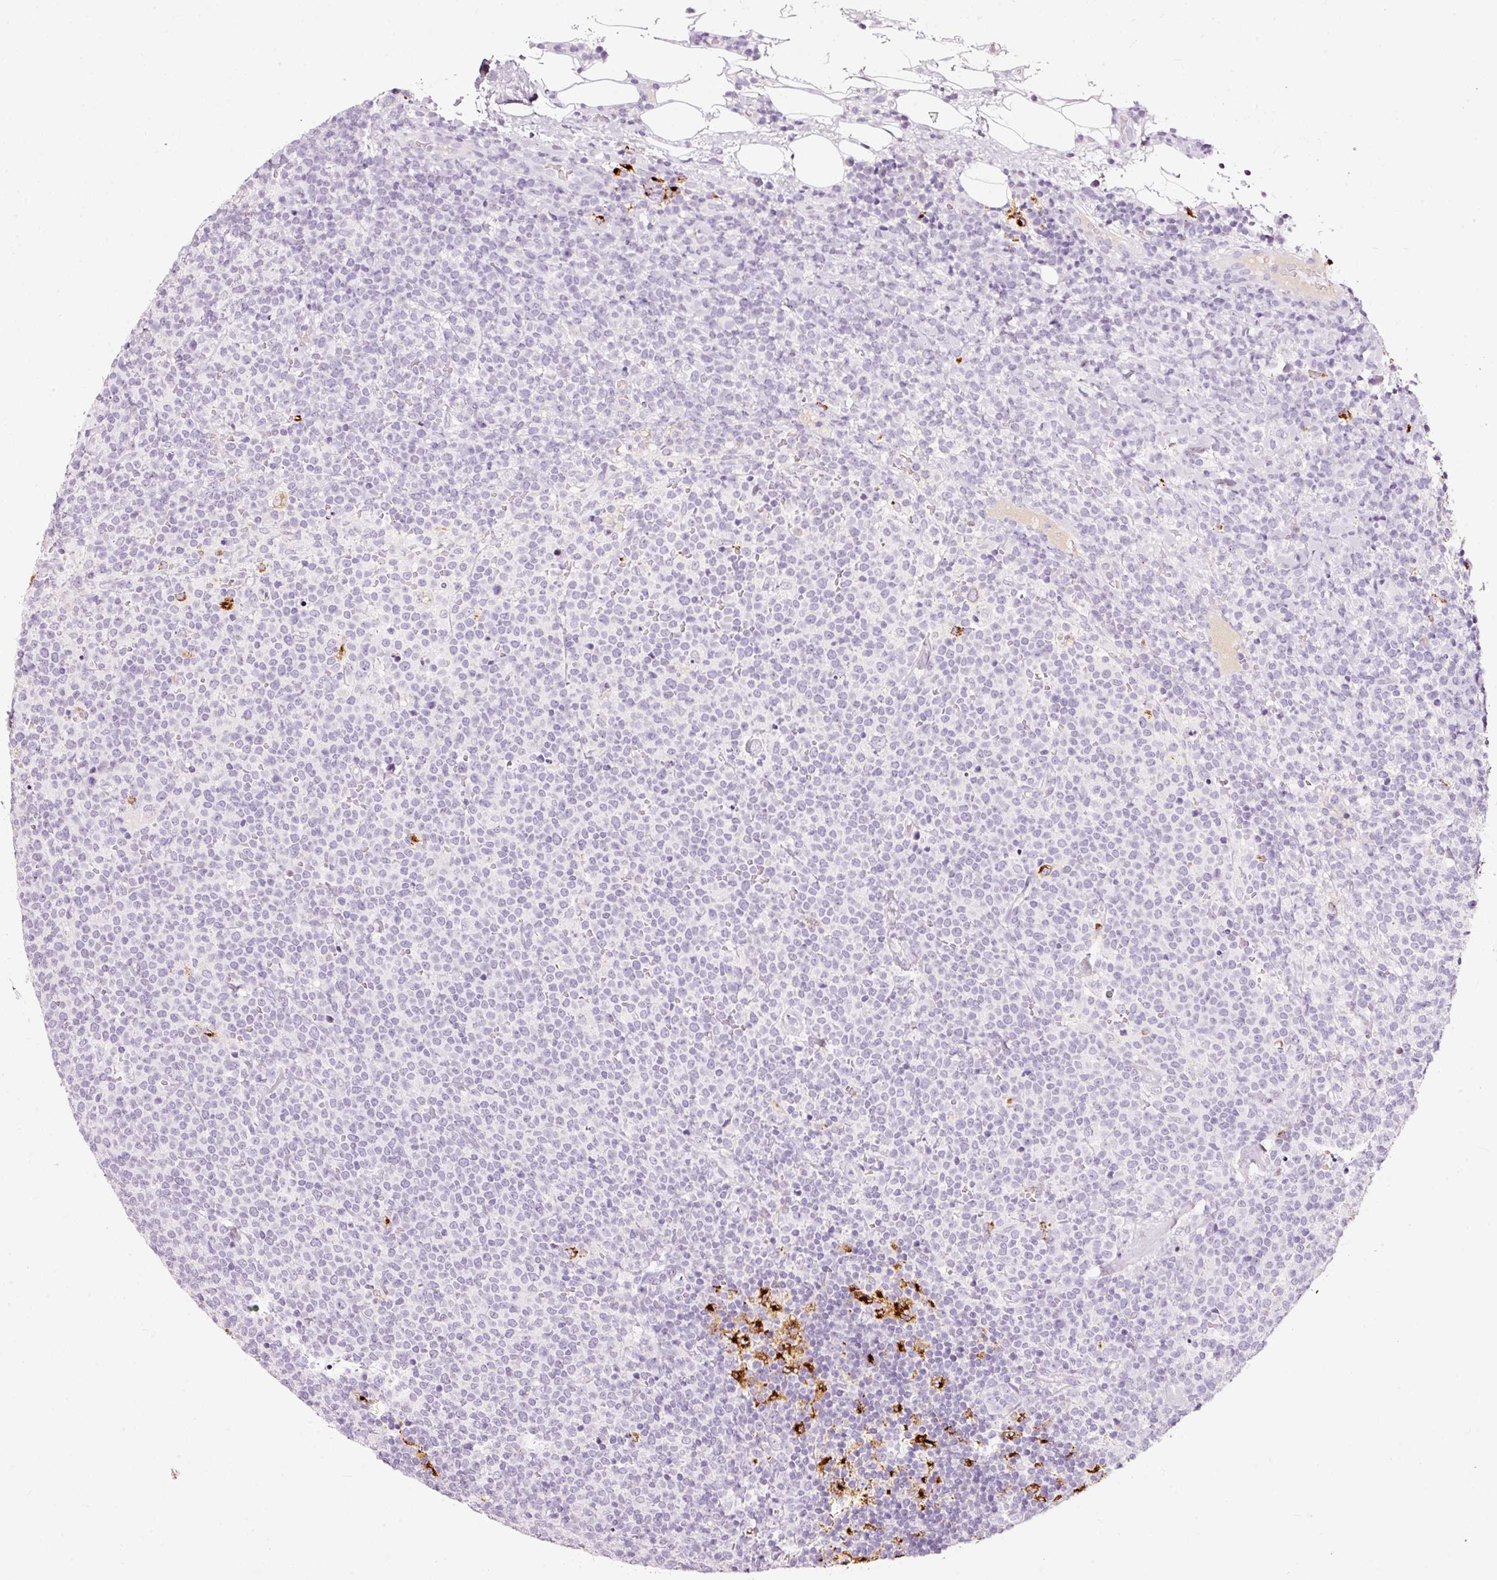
{"staining": {"intensity": "negative", "quantity": "none", "location": "none"}, "tissue": "lymphoma", "cell_type": "Tumor cells", "image_type": "cancer", "snomed": [{"axis": "morphology", "description": "Malignant lymphoma, non-Hodgkin's type, High grade"}, {"axis": "topography", "description": "Lymph node"}], "caption": "This photomicrograph is of lymphoma stained with immunohistochemistry to label a protein in brown with the nuclei are counter-stained blue. There is no expression in tumor cells.", "gene": "LAMP3", "patient": {"sex": "male", "age": 61}}